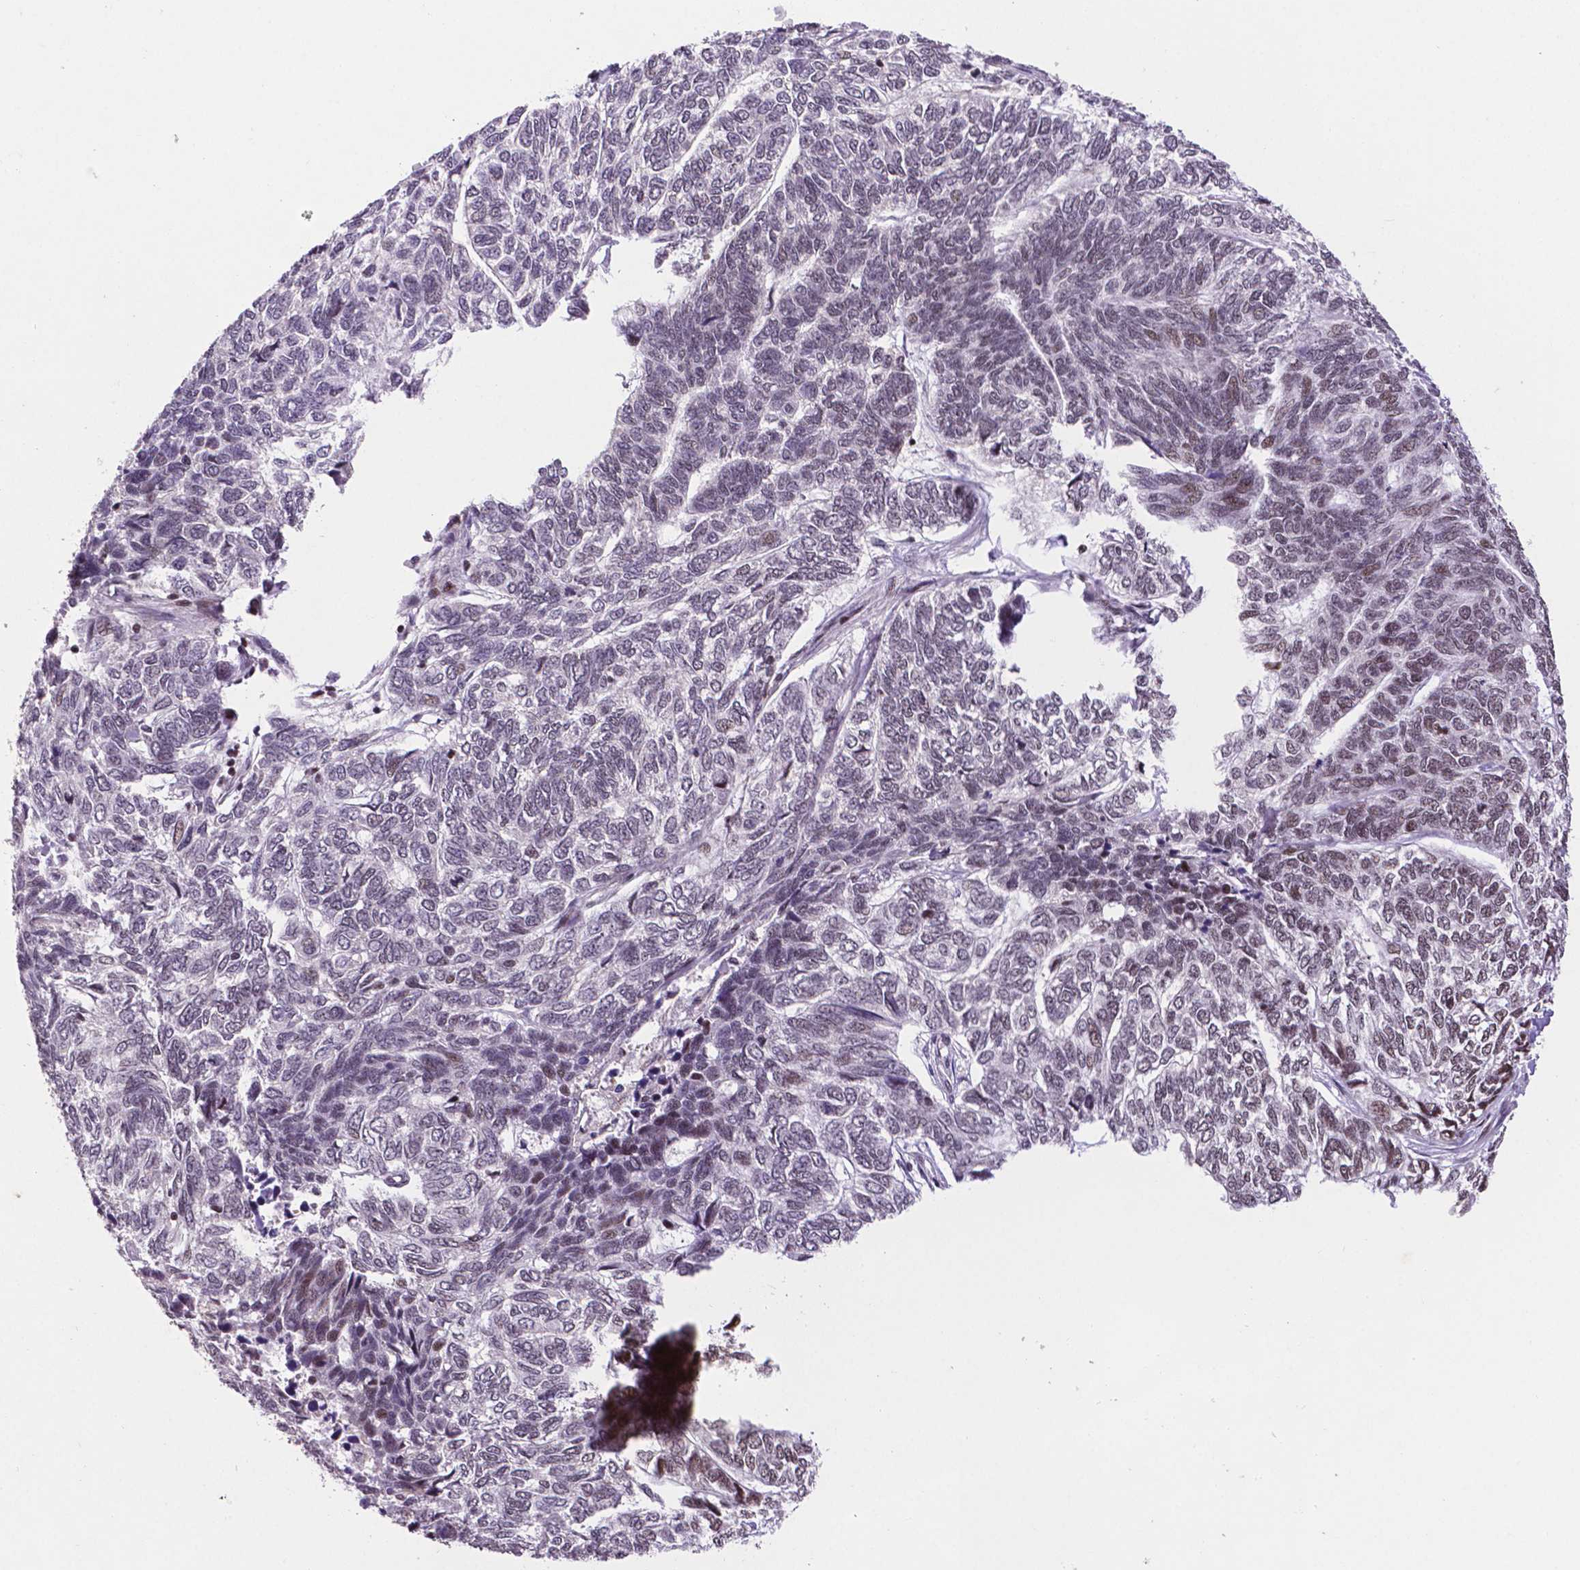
{"staining": {"intensity": "negative", "quantity": "none", "location": "none"}, "tissue": "skin cancer", "cell_type": "Tumor cells", "image_type": "cancer", "snomed": [{"axis": "morphology", "description": "Basal cell carcinoma"}, {"axis": "topography", "description": "Skin"}], "caption": "Photomicrograph shows no significant protein expression in tumor cells of skin basal cell carcinoma.", "gene": "CTCF", "patient": {"sex": "female", "age": 65}}